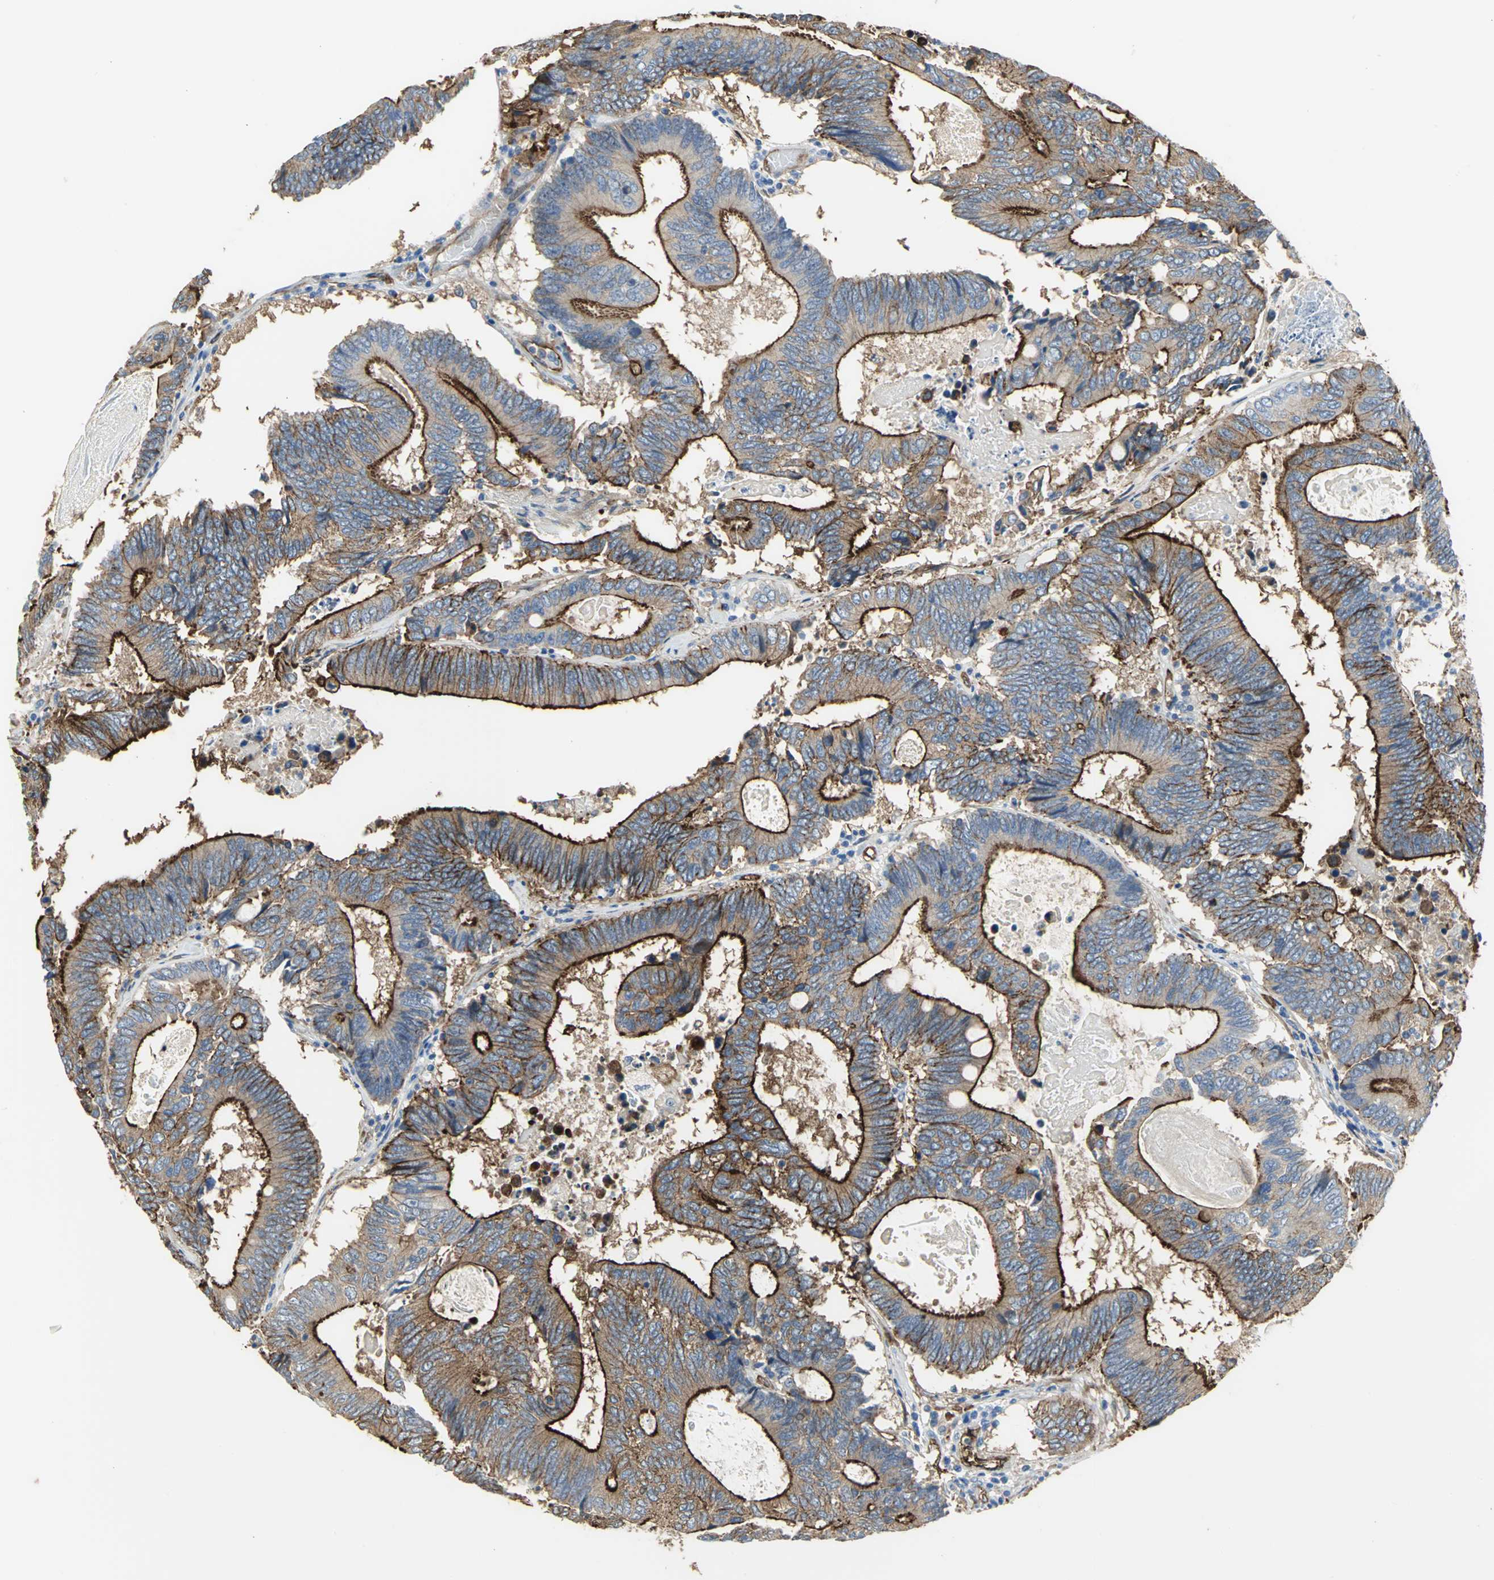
{"staining": {"intensity": "strong", "quantity": ">75%", "location": "cytoplasmic/membranous"}, "tissue": "colorectal cancer", "cell_type": "Tumor cells", "image_type": "cancer", "snomed": [{"axis": "morphology", "description": "Adenocarcinoma, NOS"}, {"axis": "topography", "description": "Colon"}], "caption": "Protein positivity by immunohistochemistry displays strong cytoplasmic/membranous staining in approximately >75% of tumor cells in colorectal cancer (adenocarcinoma).", "gene": "FLNB", "patient": {"sex": "female", "age": 78}}